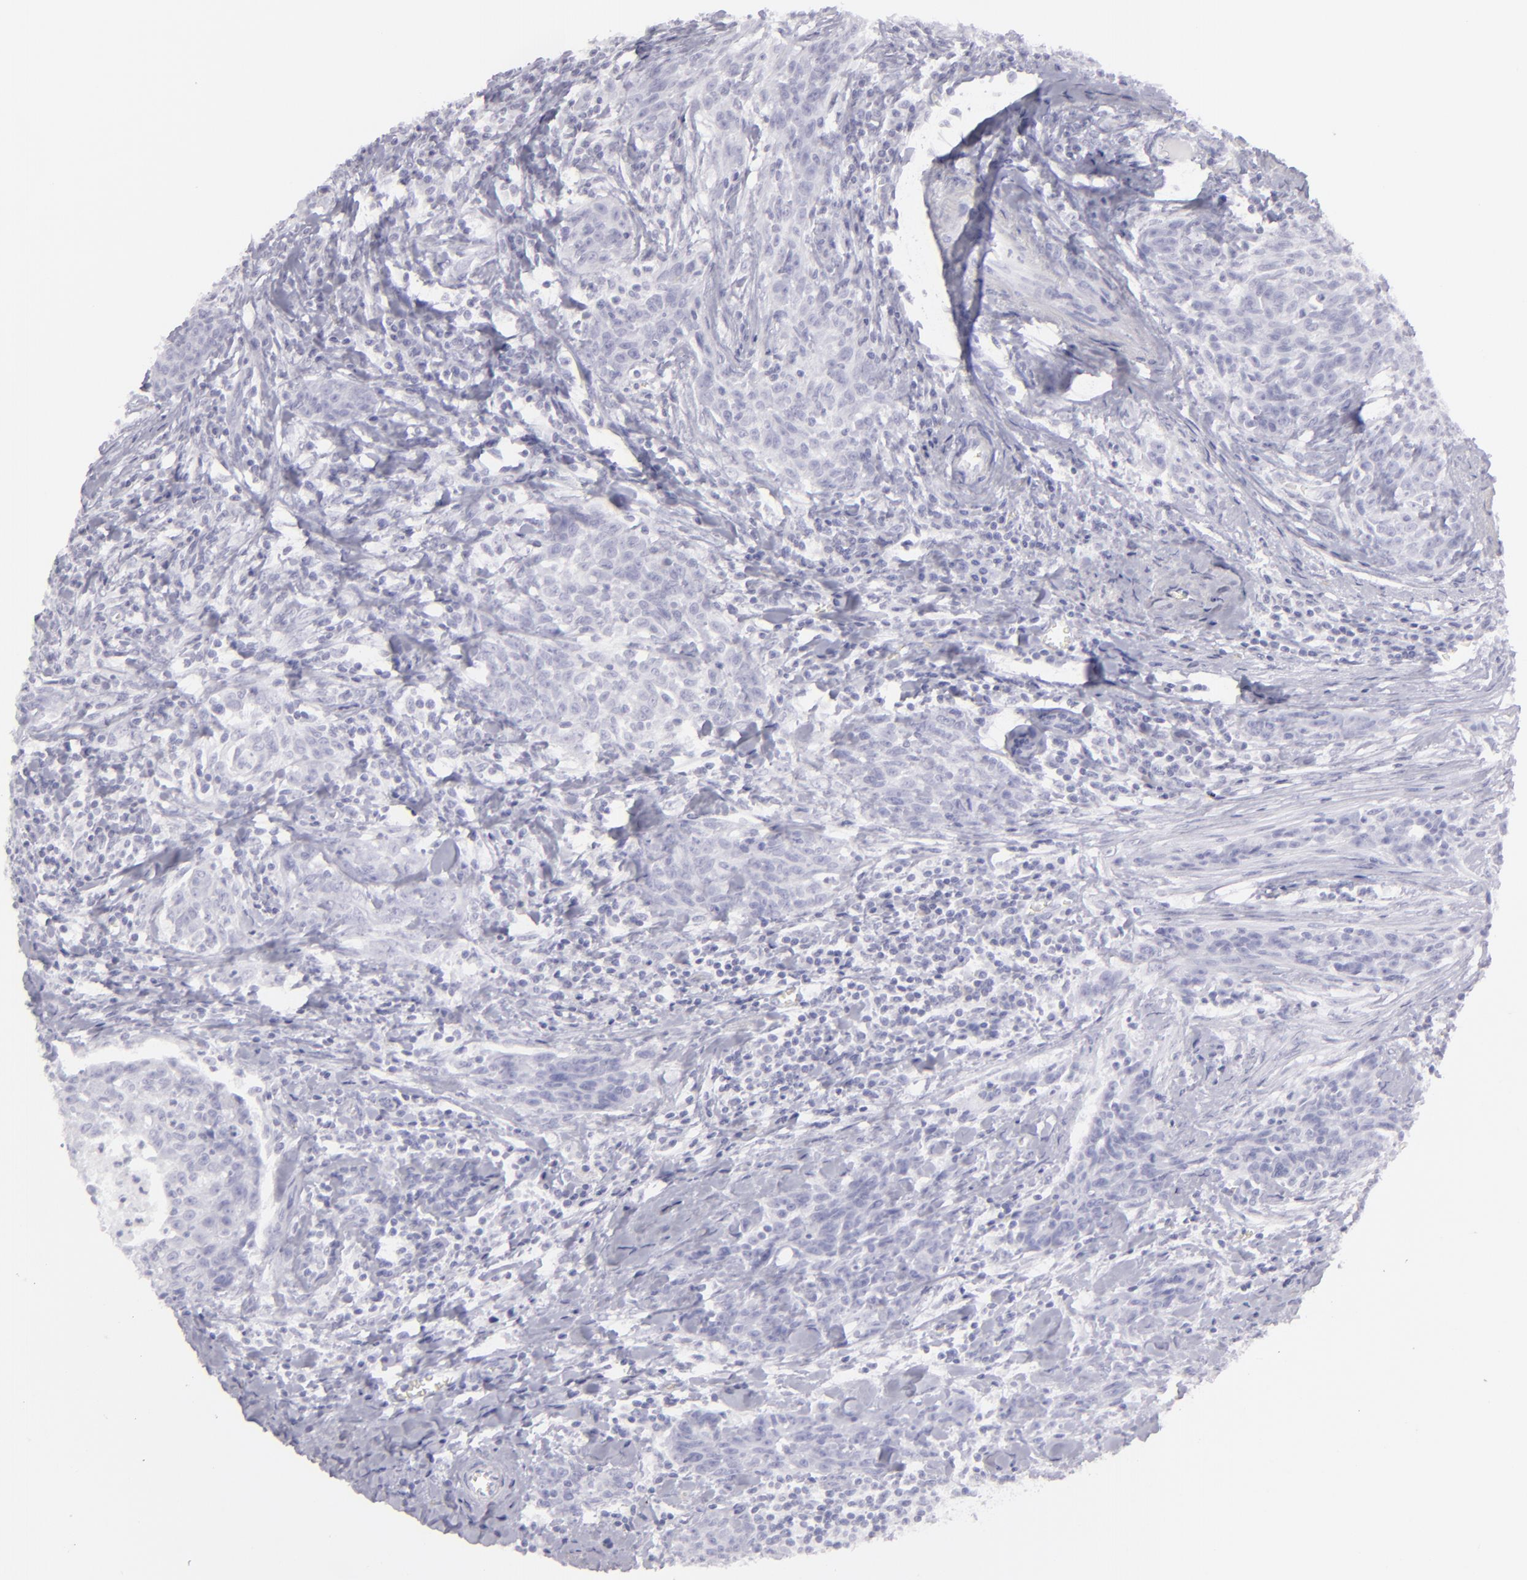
{"staining": {"intensity": "negative", "quantity": "none", "location": "none"}, "tissue": "breast cancer", "cell_type": "Tumor cells", "image_type": "cancer", "snomed": [{"axis": "morphology", "description": "Duct carcinoma"}, {"axis": "topography", "description": "Breast"}], "caption": "Image shows no protein staining in tumor cells of breast cancer tissue.", "gene": "FLG", "patient": {"sex": "female", "age": 50}}